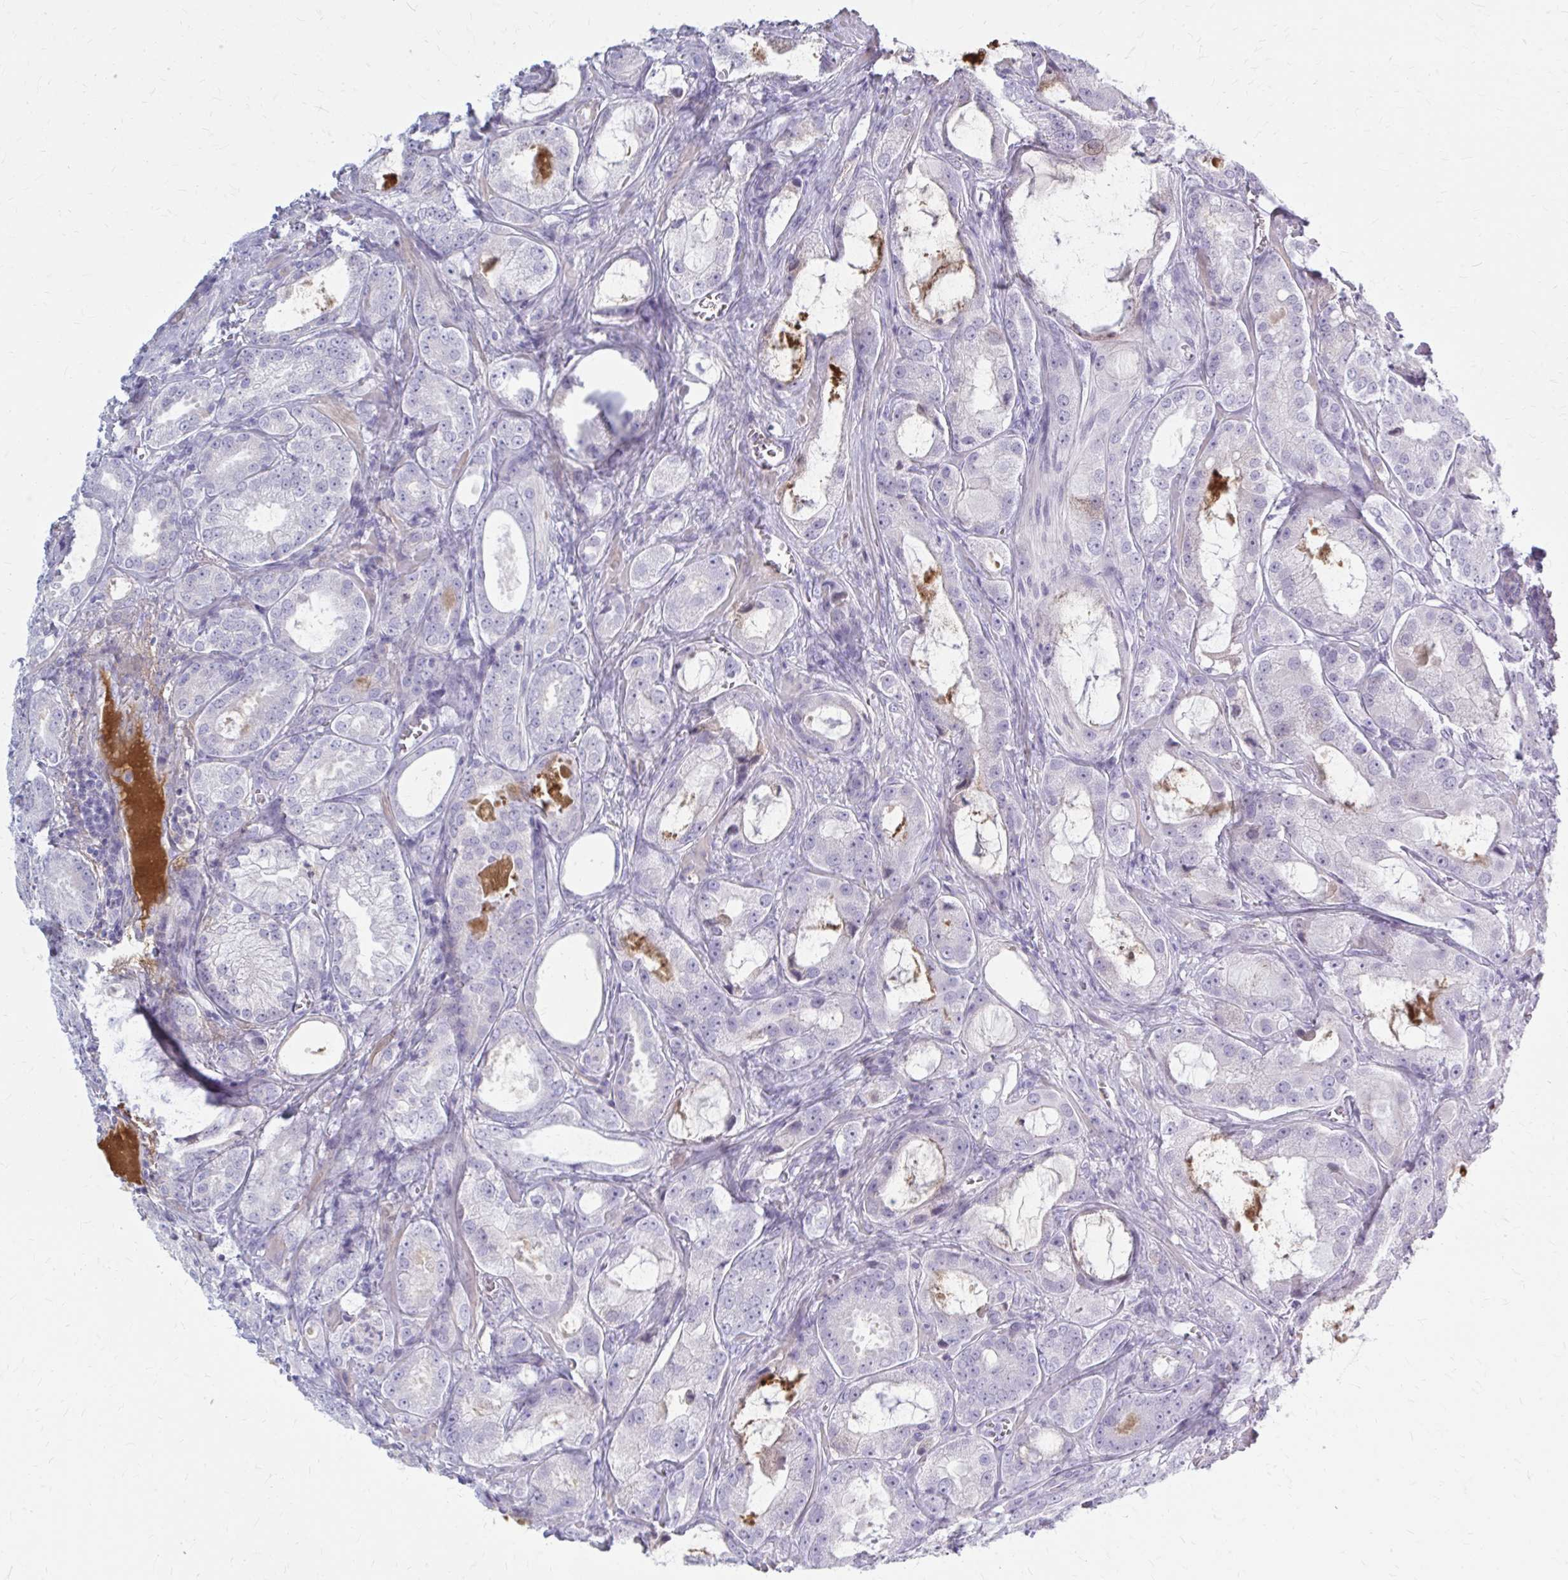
{"staining": {"intensity": "negative", "quantity": "none", "location": "none"}, "tissue": "prostate cancer", "cell_type": "Tumor cells", "image_type": "cancer", "snomed": [{"axis": "morphology", "description": "Adenocarcinoma, High grade"}, {"axis": "topography", "description": "Prostate"}], "caption": "Tumor cells show no significant protein expression in prostate adenocarcinoma (high-grade).", "gene": "SERPIND1", "patient": {"sex": "male", "age": 64}}